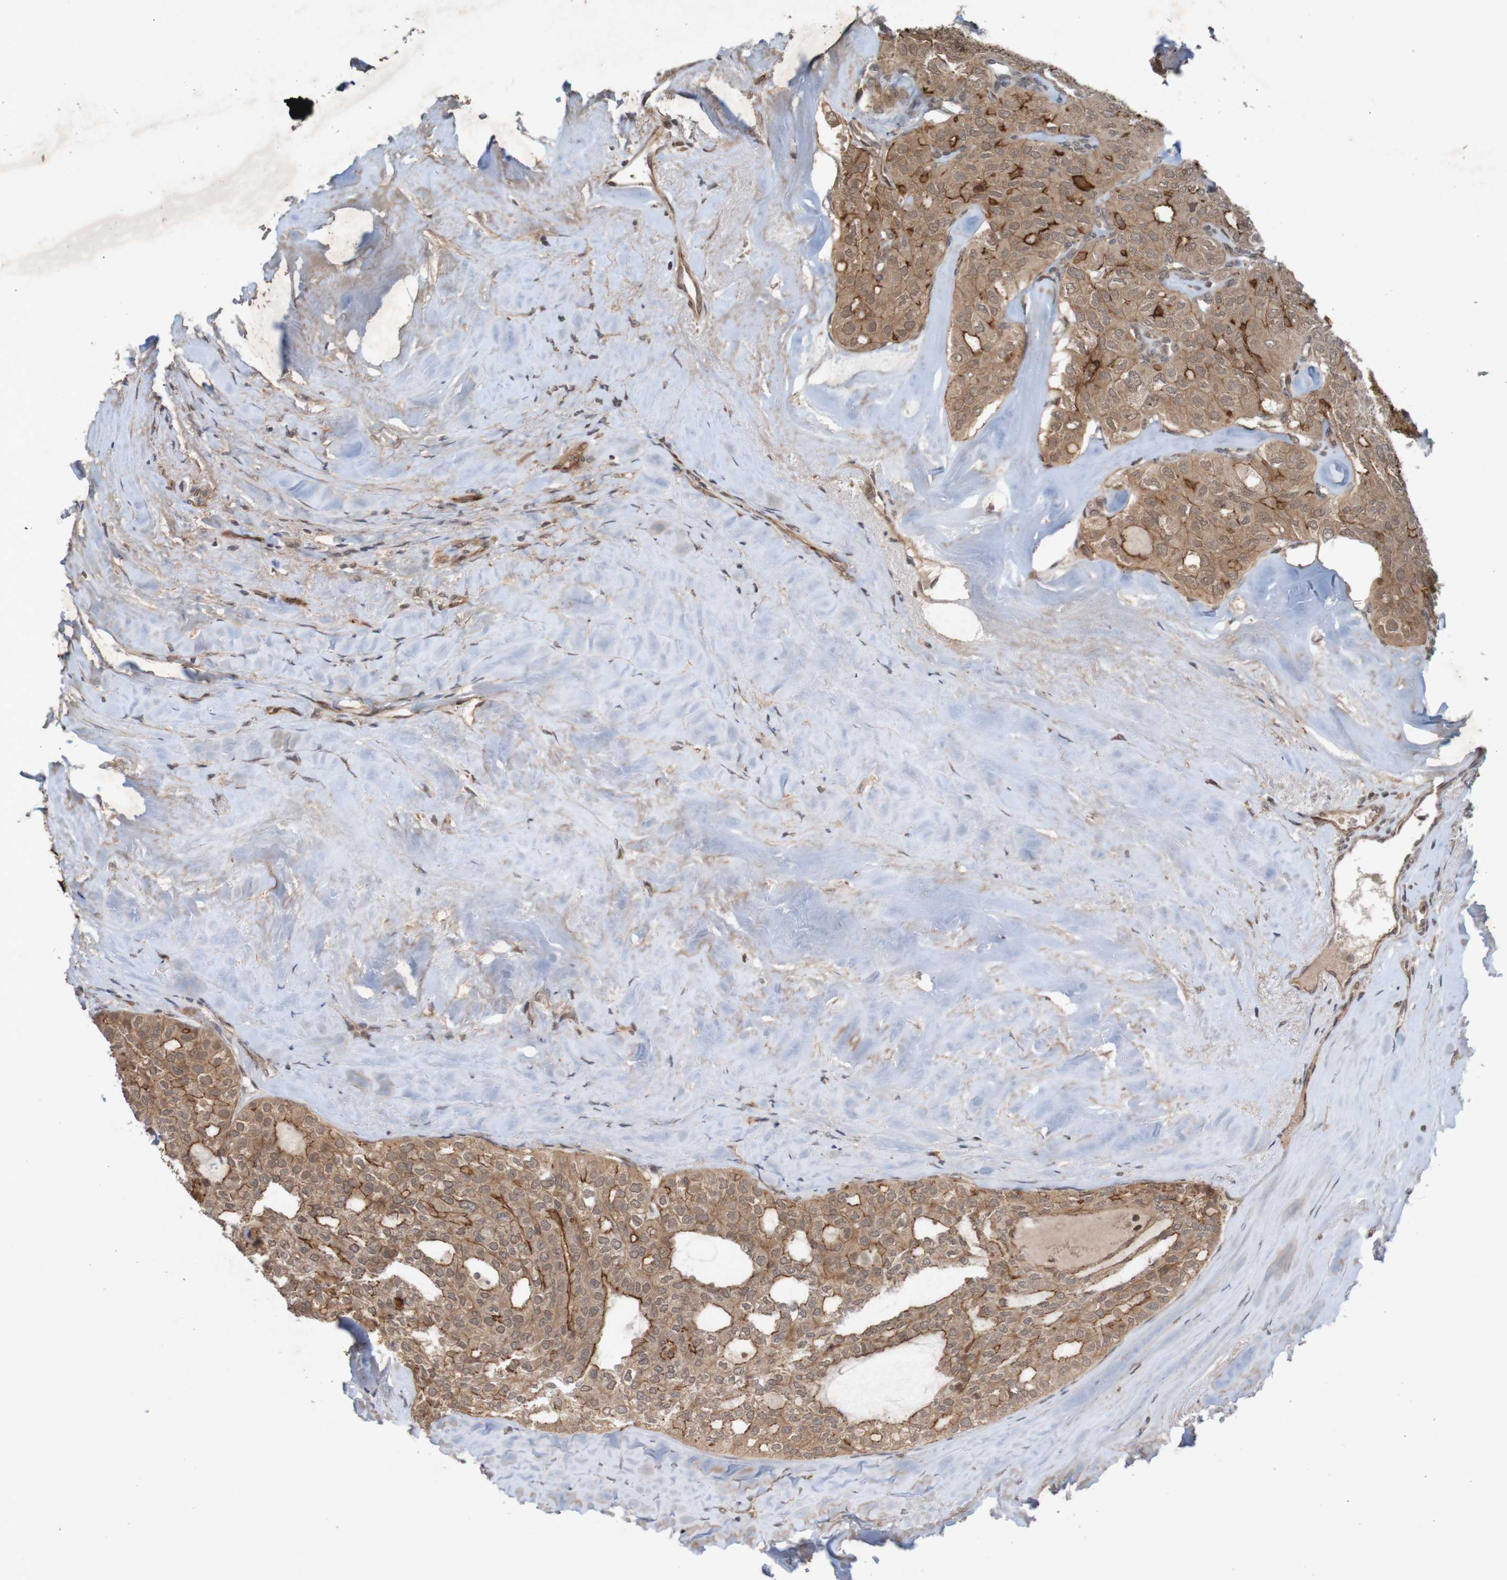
{"staining": {"intensity": "strong", "quantity": ">75%", "location": "cytoplasmic/membranous"}, "tissue": "thyroid cancer", "cell_type": "Tumor cells", "image_type": "cancer", "snomed": [{"axis": "morphology", "description": "Follicular adenoma carcinoma, NOS"}, {"axis": "topography", "description": "Thyroid gland"}], "caption": "DAB immunohistochemical staining of thyroid cancer (follicular adenoma carcinoma) exhibits strong cytoplasmic/membranous protein expression in about >75% of tumor cells. The protein is stained brown, and the nuclei are stained in blue (DAB IHC with brightfield microscopy, high magnification).", "gene": "ARHGEF11", "patient": {"sex": "male", "age": 75}}